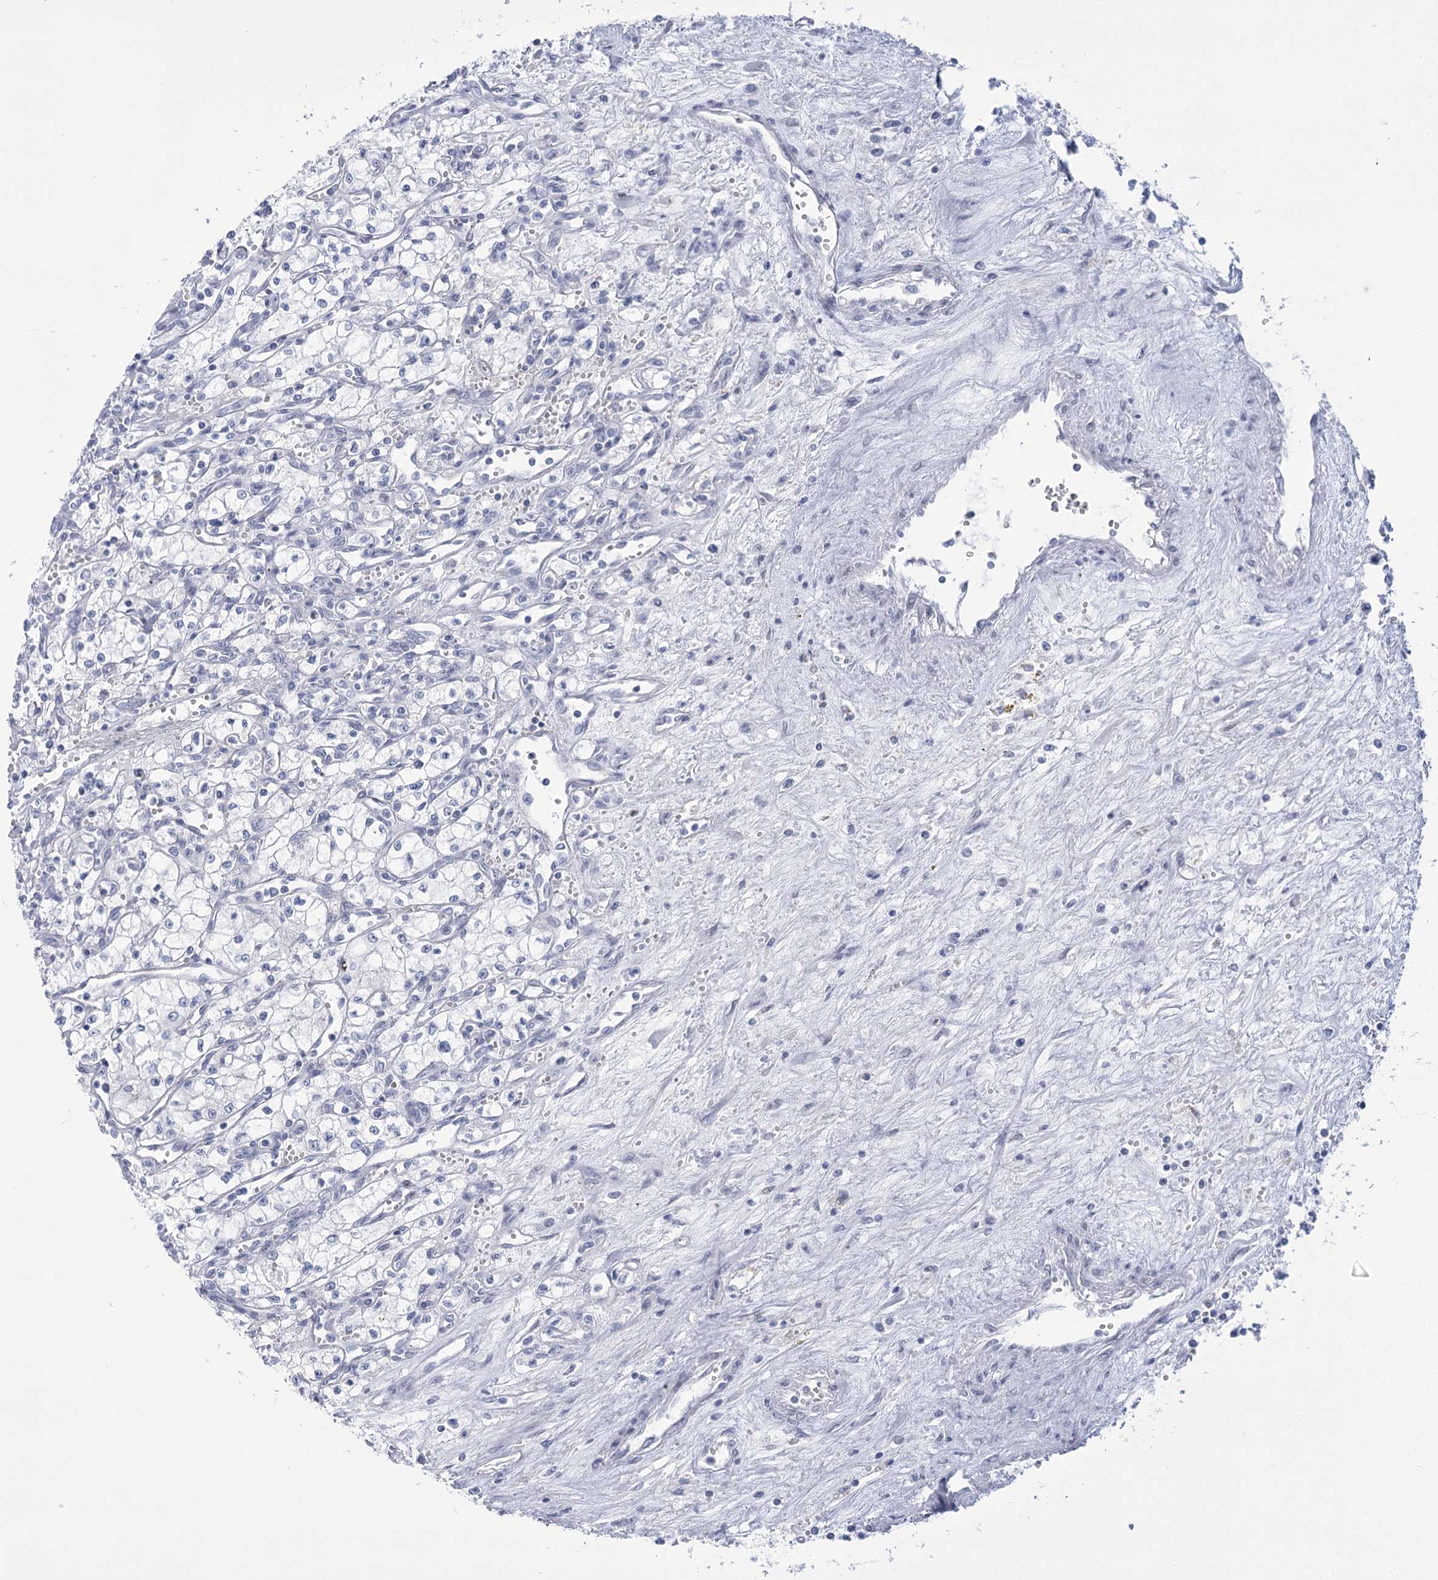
{"staining": {"intensity": "negative", "quantity": "none", "location": "none"}, "tissue": "renal cancer", "cell_type": "Tumor cells", "image_type": "cancer", "snomed": [{"axis": "morphology", "description": "Adenocarcinoma, NOS"}, {"axis": "topography", "description": "Kidney"}], "caption": "DAB immunohistochemical staining of human renal adenocarcinoma exhibits no significant expression in tumor cells.", "gene": "HORMAD1", "patient": {"sex": "male", "age": 59}}